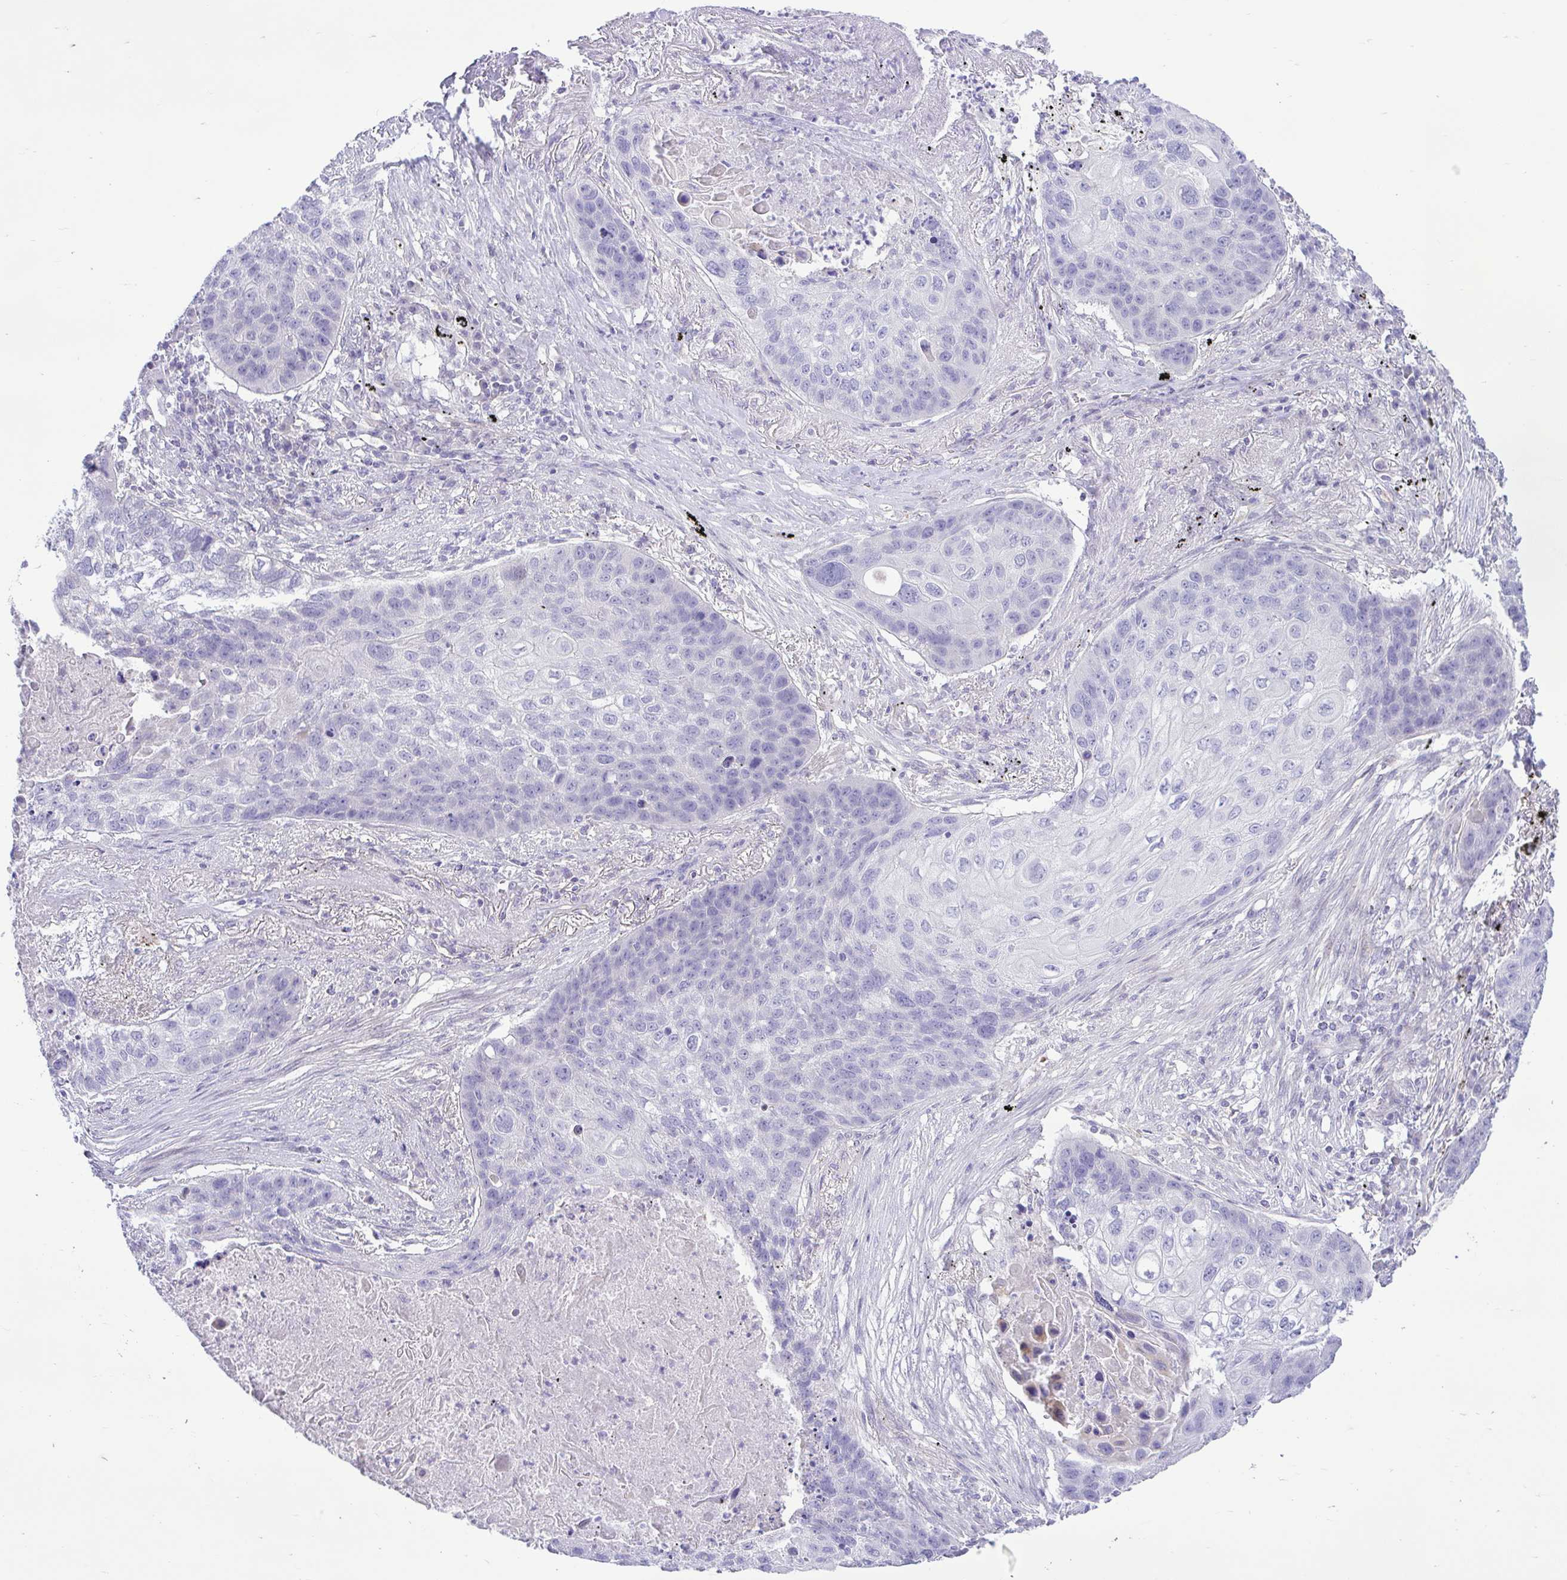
{"staining": {"intensity": "negative", "quantity": "none", "location": "none"}, "tissue": "lung cancer", "cell_type": "Tumor cells", "image_type": "cancer", "snomed": [{"axis": "morphology", "description": "Squamous cell carcinoma, NOS"}, {"axis": "topography", "description": "Lung"}], "caption": "Lung squamous cell carcinoma was stained to show a protein in brown. There is no significant expression in tumor cells.", "gene": "ZNF101", "patient": {"sex": "female", "age": 63}}